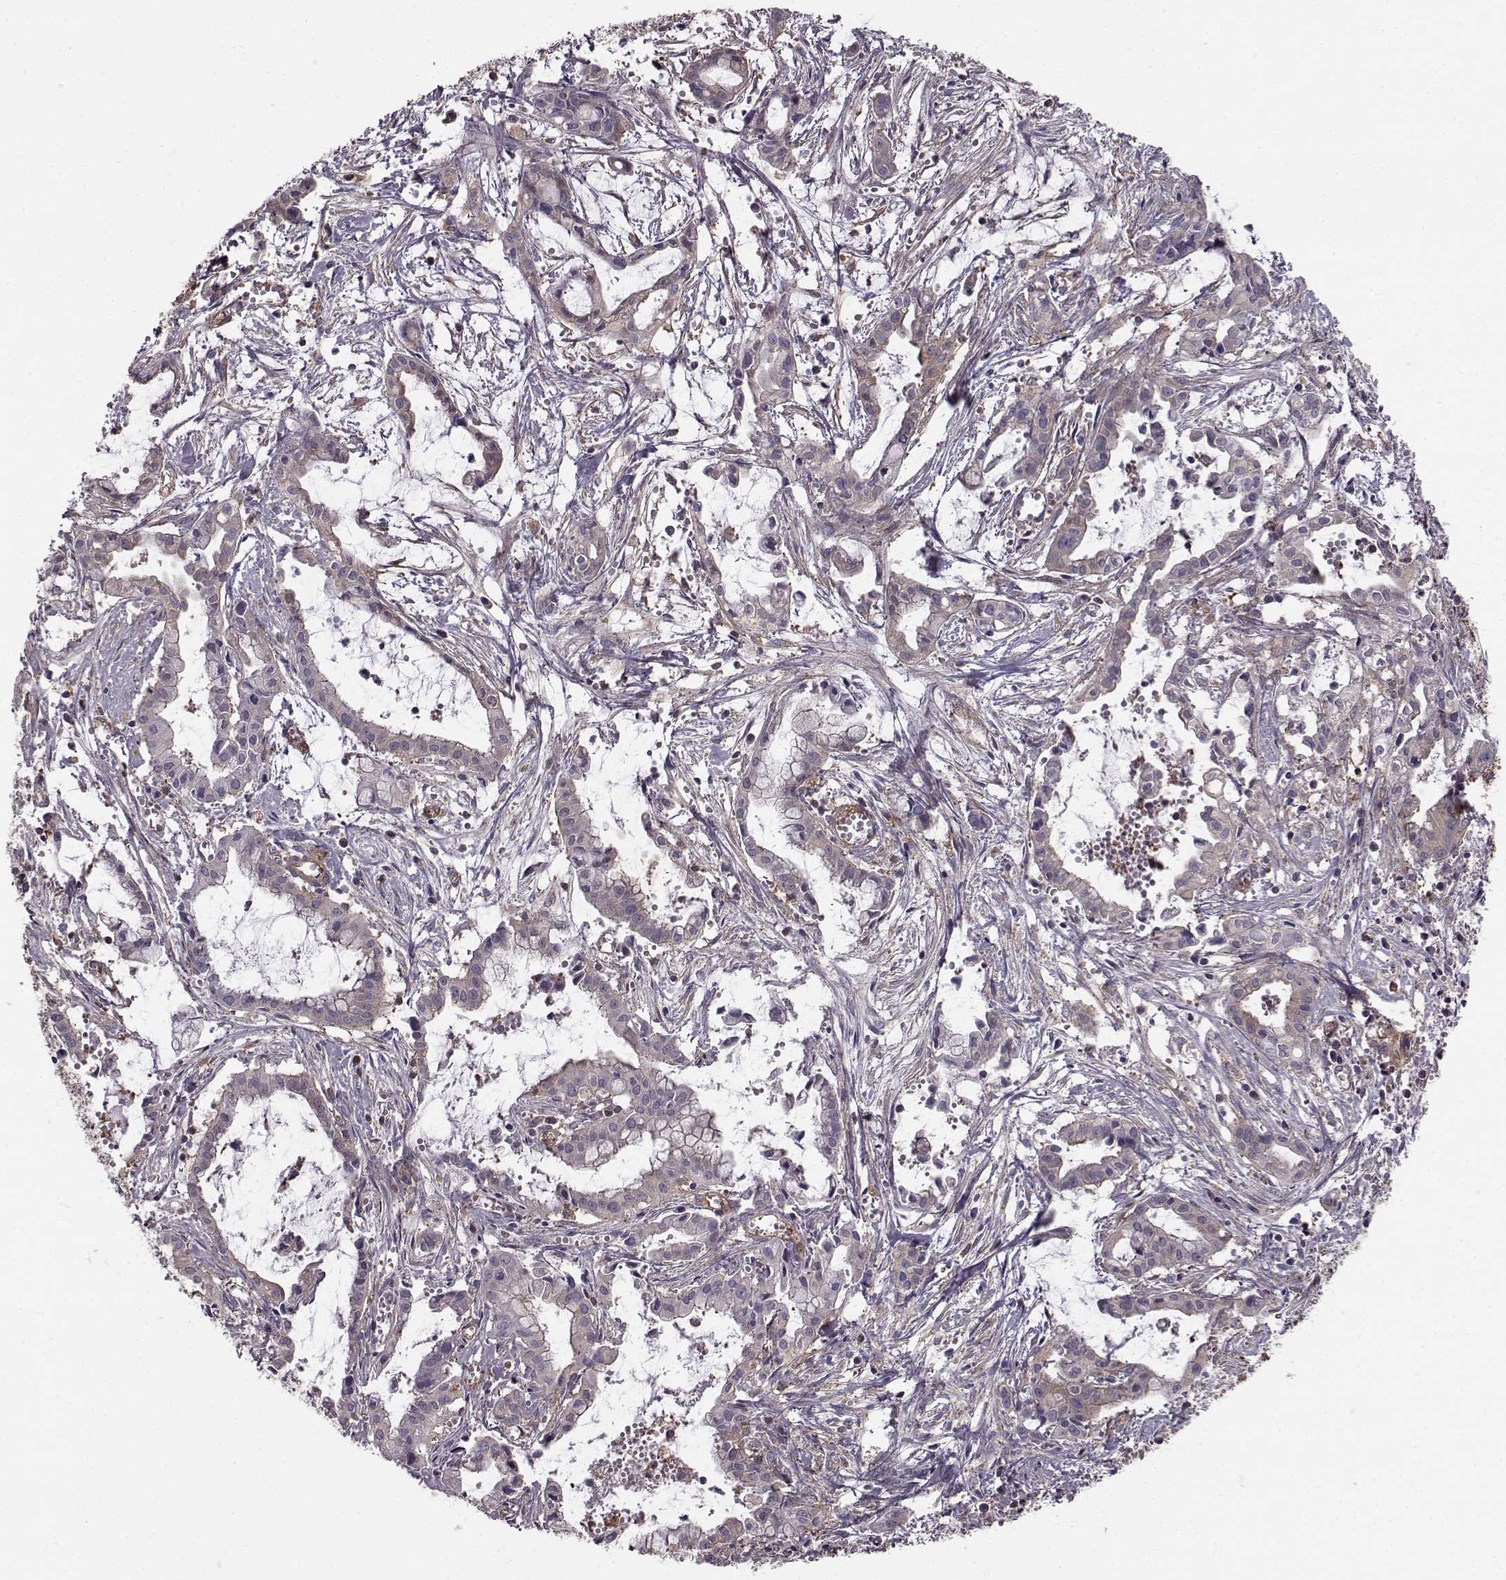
{"staining": {"intensity": "negative", "quantity": "none", "location": "none"}, "tissue": "pancreatic cancer", "cell_type": "Tumor cells", "image_type": "cancer", "snomed": [{"axis": "morphology", "description": "Adenocarcinoma, NOS"}, {"axis": "topography", "description": "Pancreas"}], "caption": "DAB (3,3'-diaminobenzidine) immunohistochemical staining of human pancreatic adenocarcinoma shows no significant expression in tumor cells. The staining was performed using DAB (3,3'-diaminobenzidine) to visualize the protein expression in brown, while the nuclei were stained in blue with hematoxylin (Magnification: 20x).", "gene": "RABGAP1", "patient": {"sex": "male", "age": 48}}